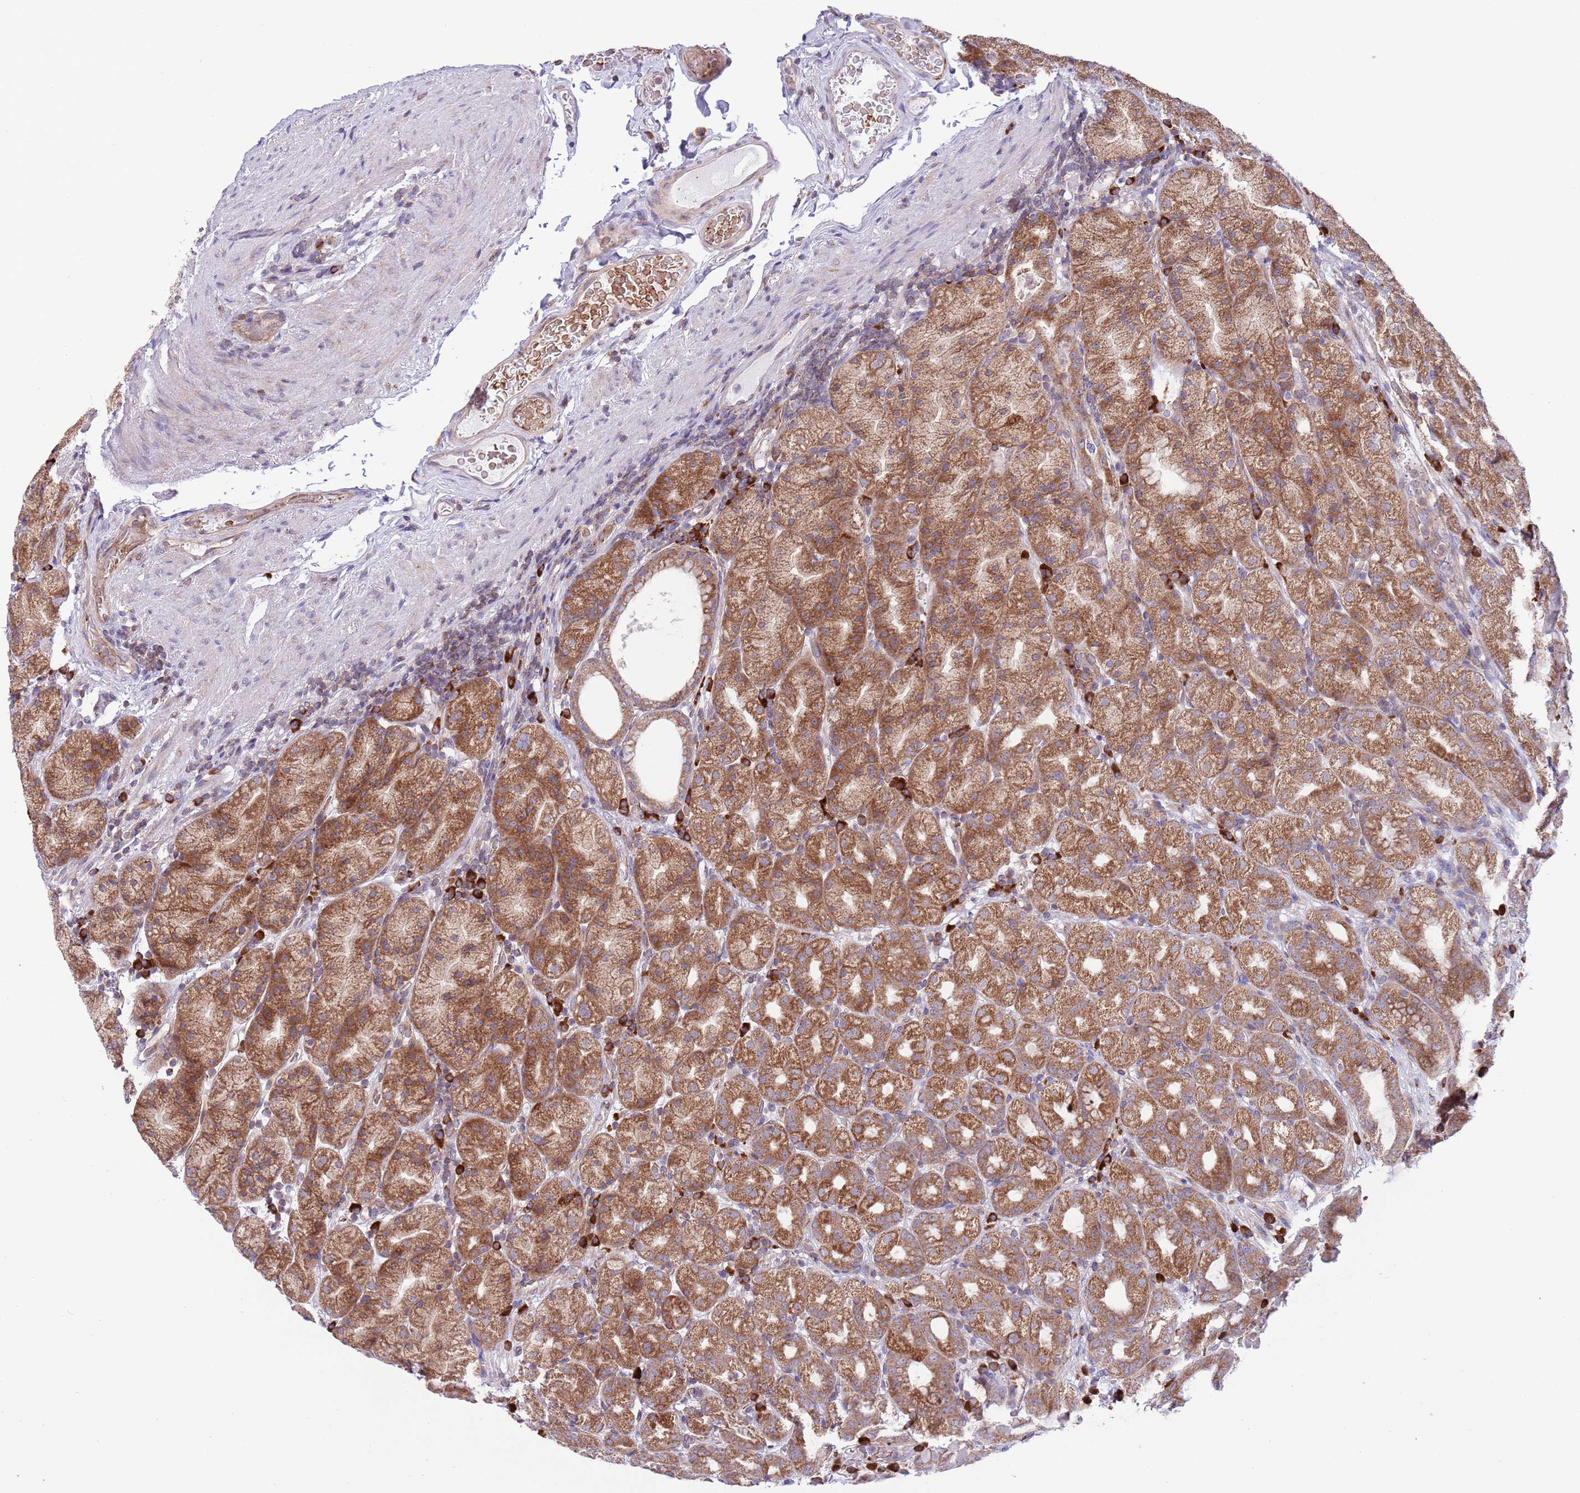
{"staining": {"intensity": "moderate", "quantity": ">75%", "location": "cytoplasmic/membranous"}, "tissue": "stomach", "cell_type": "Glandular cells", "image_type": "normal", "snomed": [{"axis": "morphology", "description": "Normal tissue, NOS"}, {"axis": "topography", "description": "Stomach, upper"}, {"axis": "topography", "description": "Stomach"}], "caption": "Brown immunohistochemical staining in benign human stomach reveals moderate cytoplasmic/membranous positivity in approximately >75% of glandular cells. The protein of interest is stained brown, and the nuclei are stained in blue (DAB IHC with brightfield microscopy, high magnification).", "gene": "DAND5", "patient": {"sex": "male", "age": 68}}